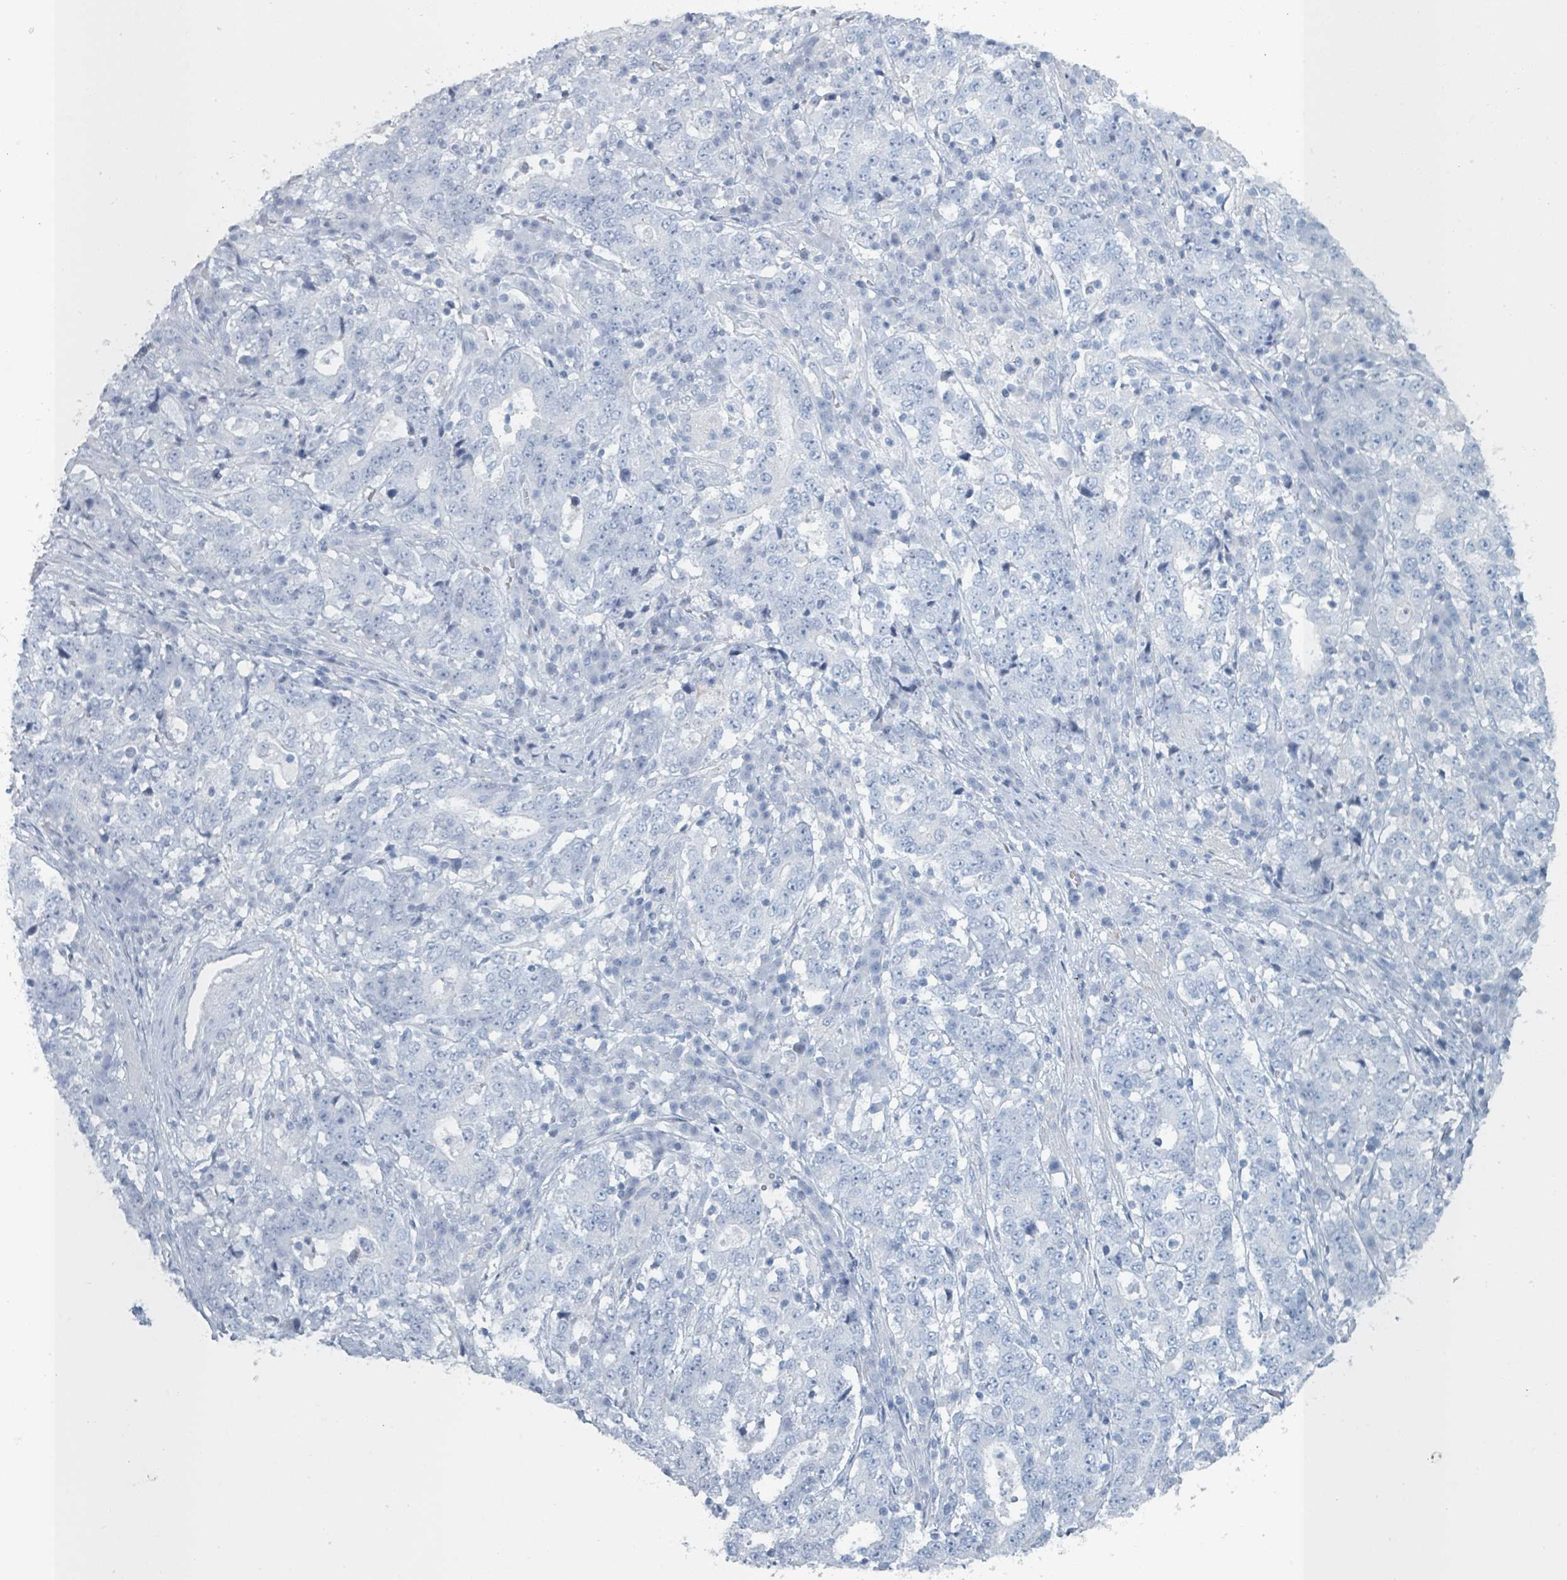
{"staining": {"intensity": "negative", "quantity": "none", "location": "none"}, "tissue": "stomach cancer", "cell_type": "Tumor cells", "image_type": "cancer", "snomed": [{"axis": "morphology", "description": "Adenocarcinoma, NOS"}, {"axis": "topography", "description": "Stomach"}], "caption": "Immunohistochemistry (IHC) photomicrograph of stomach adenocarcinoma stained for a protein (brown), which exhibits no staining in tumor cells.", "gene": "HEATR5A", "patient": {"sex": "male", "age": 59}}